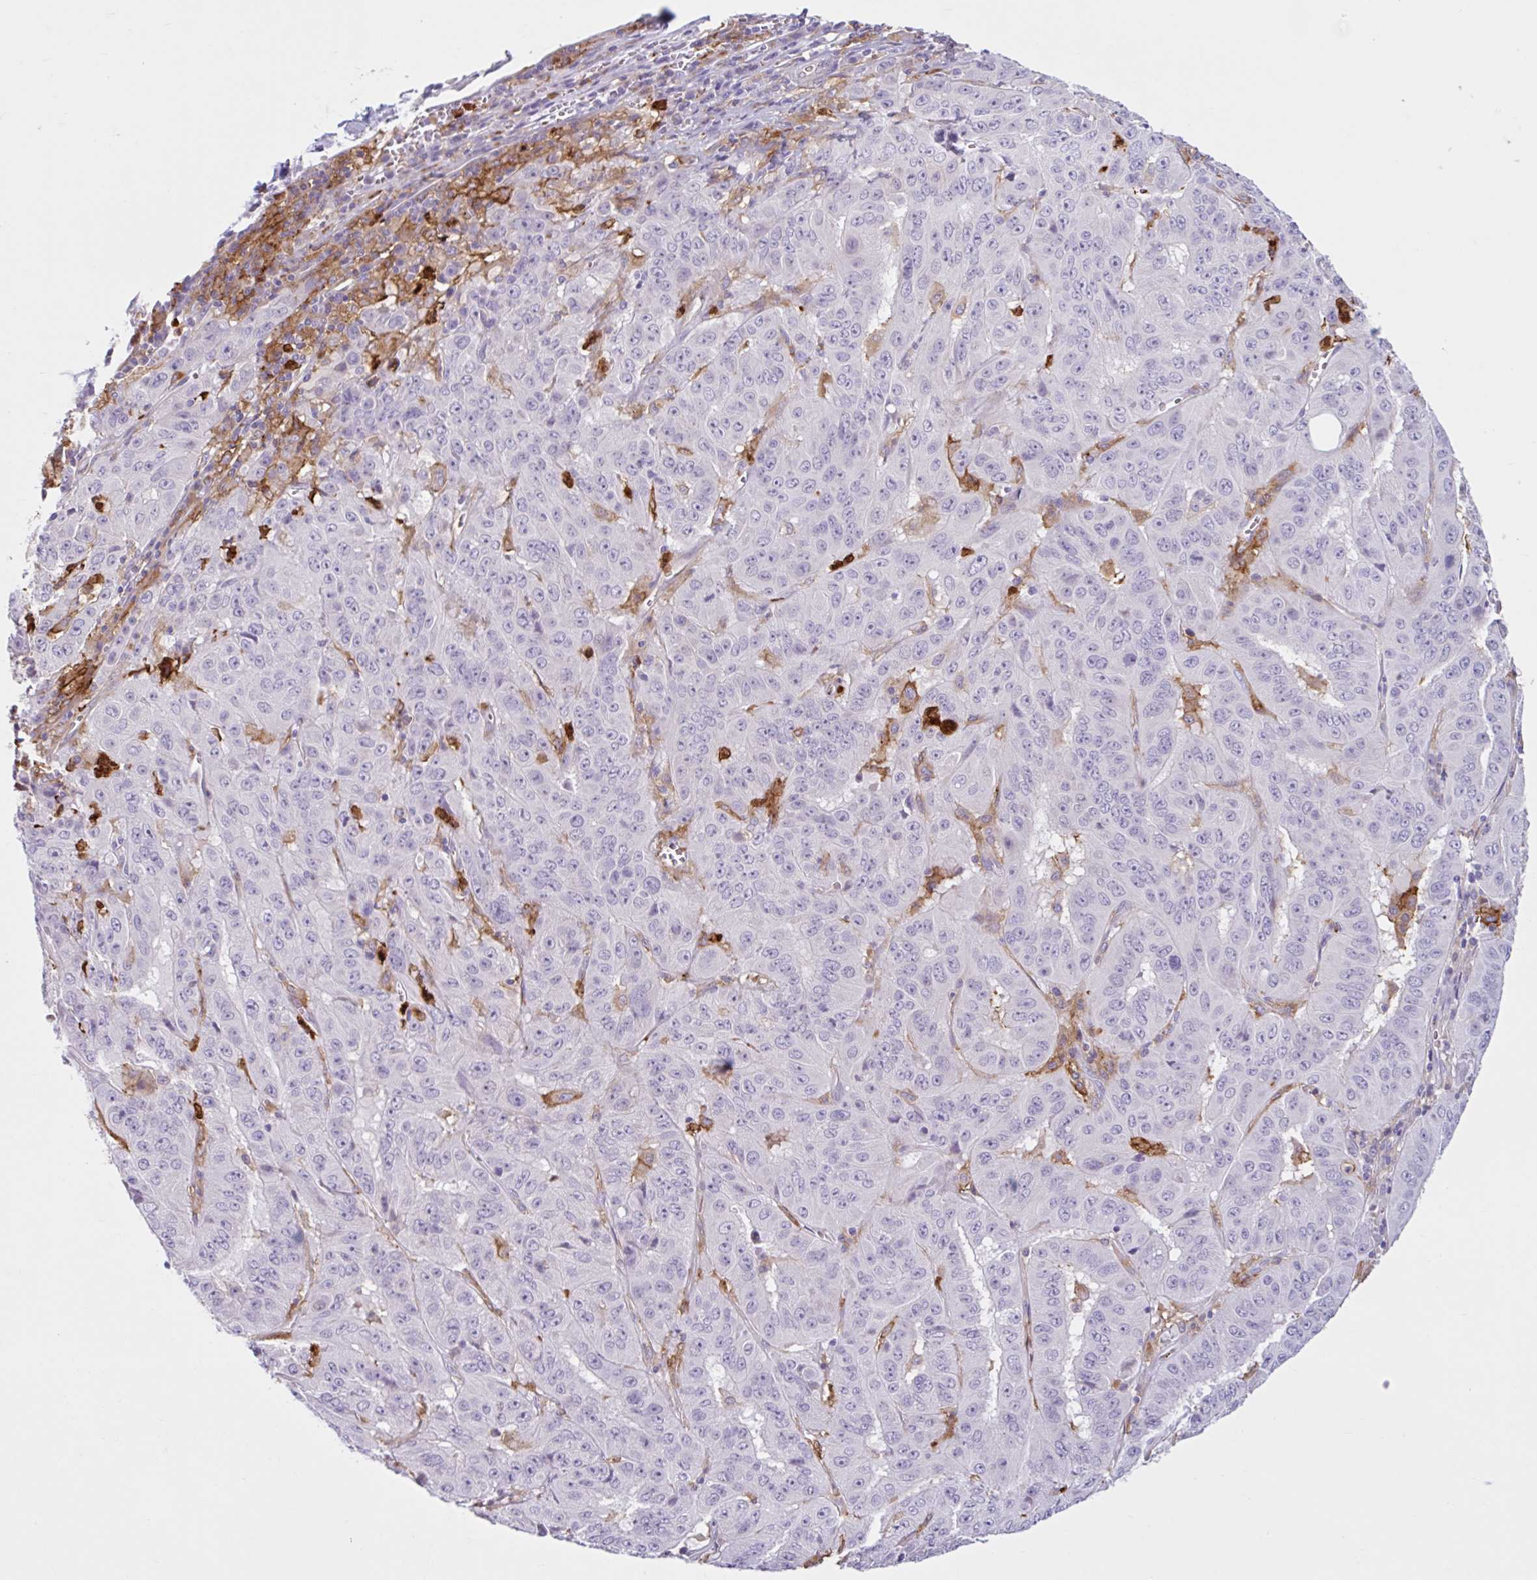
{"staining": {"intensity": "negative", "quantity": "none", "location": "none"}, "tissue": "pancreatic cancer", "cell_type": "Tumor cells", "image_type": "cancer", "snomed": [{"axis": "morphology", "description": "Adenocarcinoma, NOS"}, {"axis": "topography", "description": "Pancreas"}], "caption": "Tumor cells show no significant protein staining in pancreatic cancer (adenocarcinoma).", "gene": "CEP120", "patient": {"sex": "male", "age": 63}}